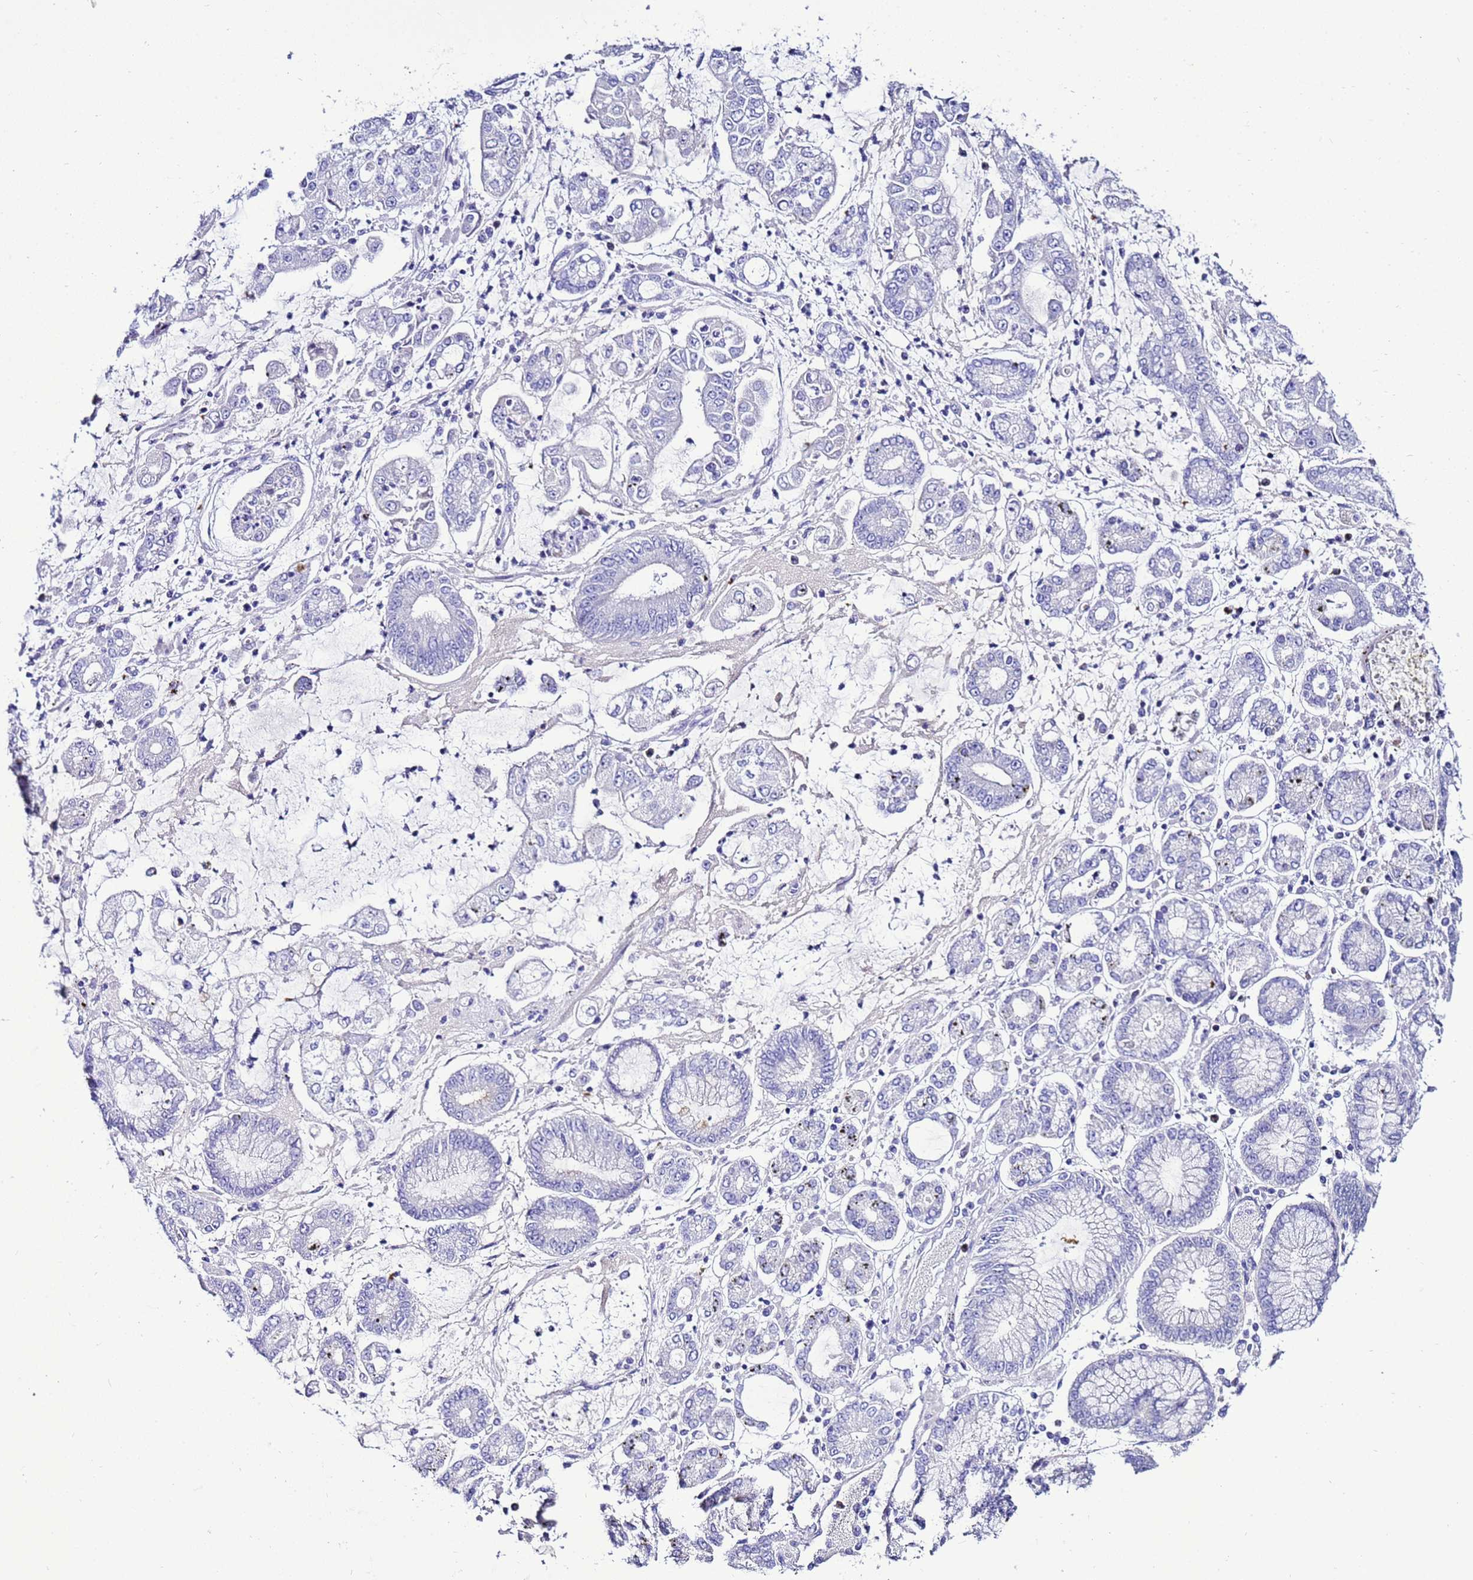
{"staining": {"intensity": "negative", "quantity": "none", "location": "none"}, "tissue": "stomach cancer", "cell_type": "Tumor cells", "image_type": "cancer", "snomed": [{"axis": "morphology", "description": "Adenocarcinoma, NOS"}, {"axis": "topography", "description": "Stomach"}], "caption": "An immunohistochemistry (IHC) histopathology image of adenocarcinoma (stomach) is shown. There is no staining in tumor cells of adenocarcinoma (stomach).", "gene": "BEST2", "patient": {"sex": "male", "age": 76}}